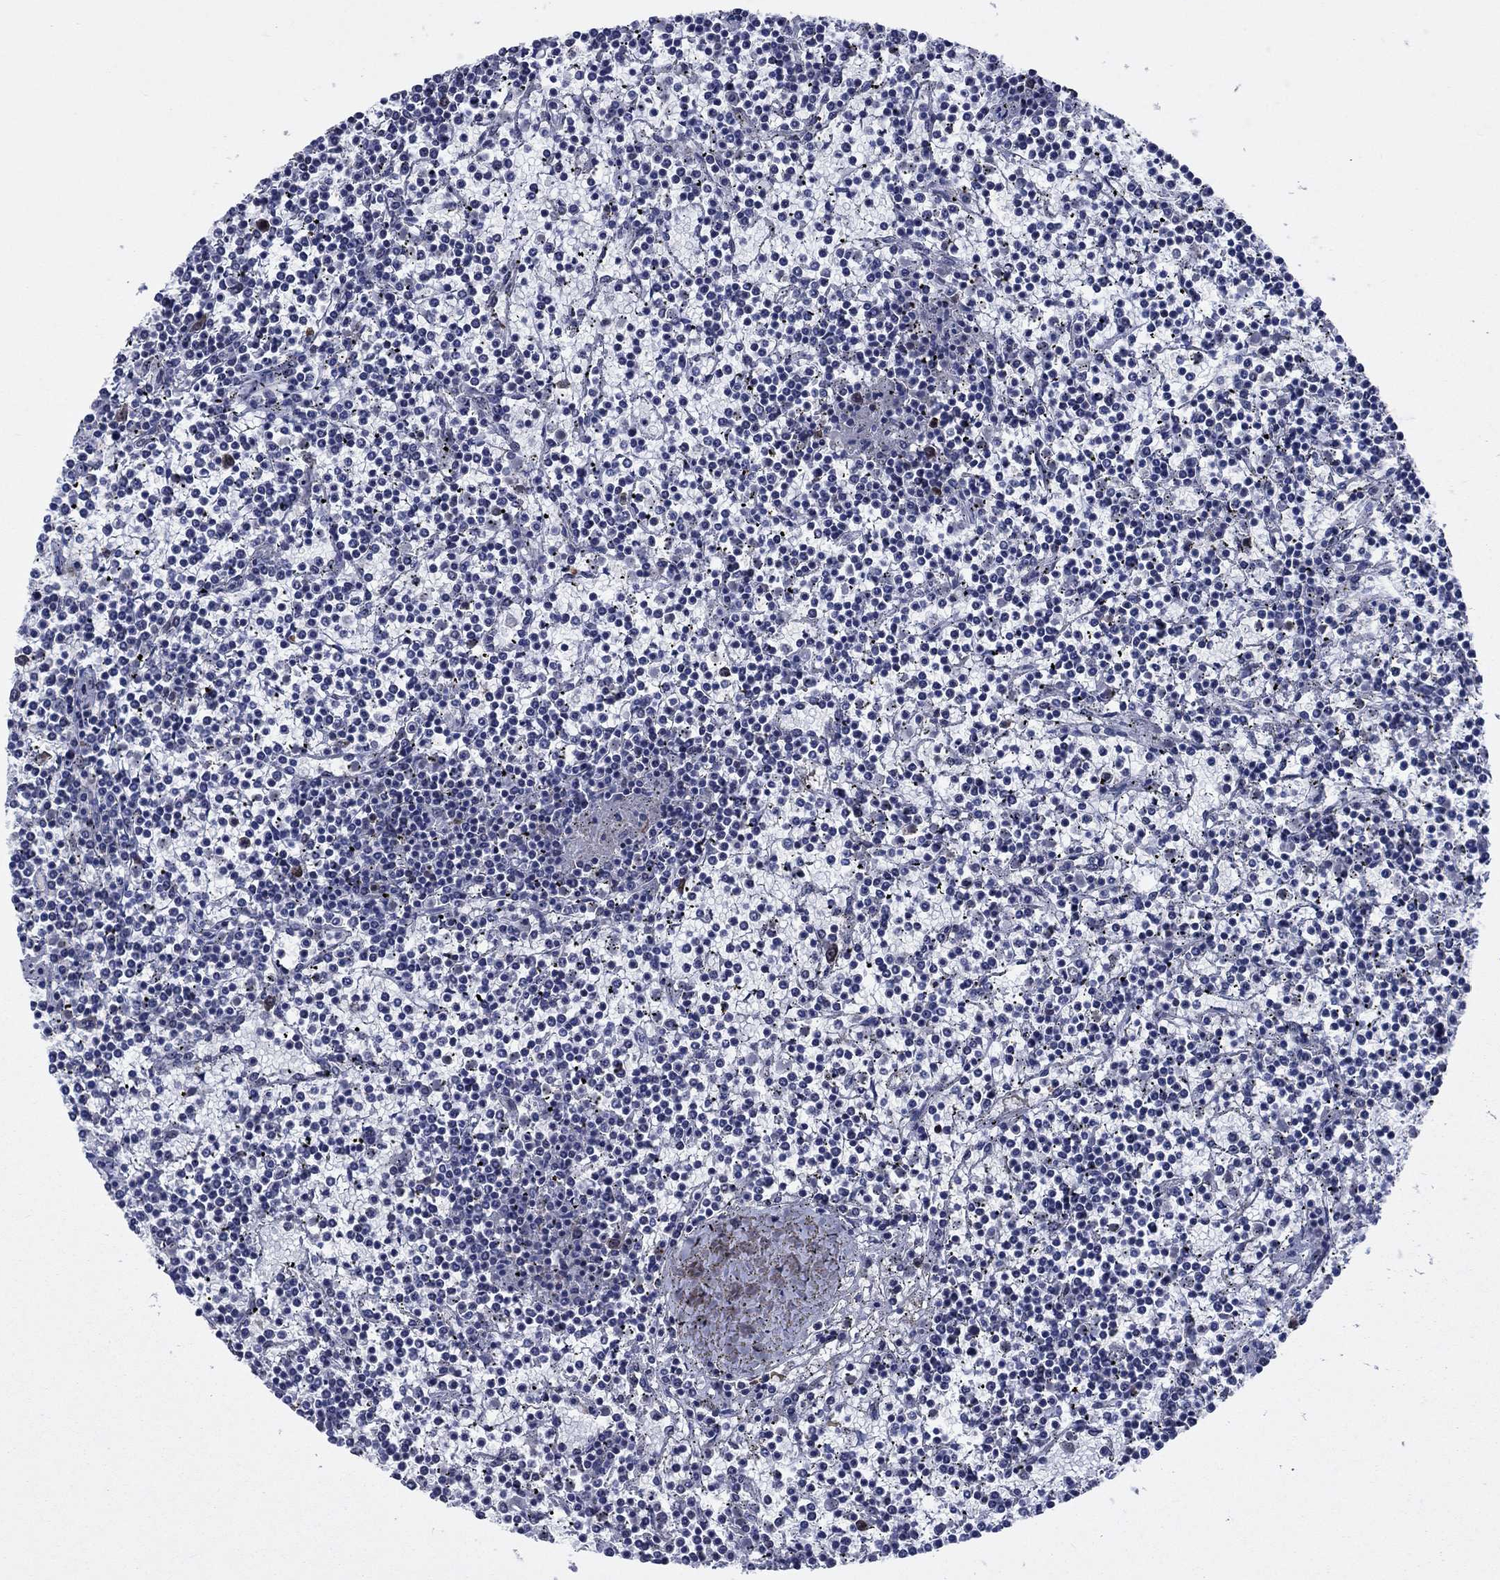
{"staining": {"intensity": "negative", "quantity": "none", "location": "none"}, "tissue": "lymphoma", "cell_type": "Tumor cells", "image_type": "cancer", "snomed": [{"axis": "morphology", "description": "Malignant lymphoma, non-Hodgkin's type, Low grade"}, {"axis": "topography", "description": "Spleen"}], "caption": "There is no significant positivity in tumor cells of malignant lymphoma, non-Hodgkin's type (low-grade).", "gene": "TYMS", "patient": {"sex": "female", "age": 19}}